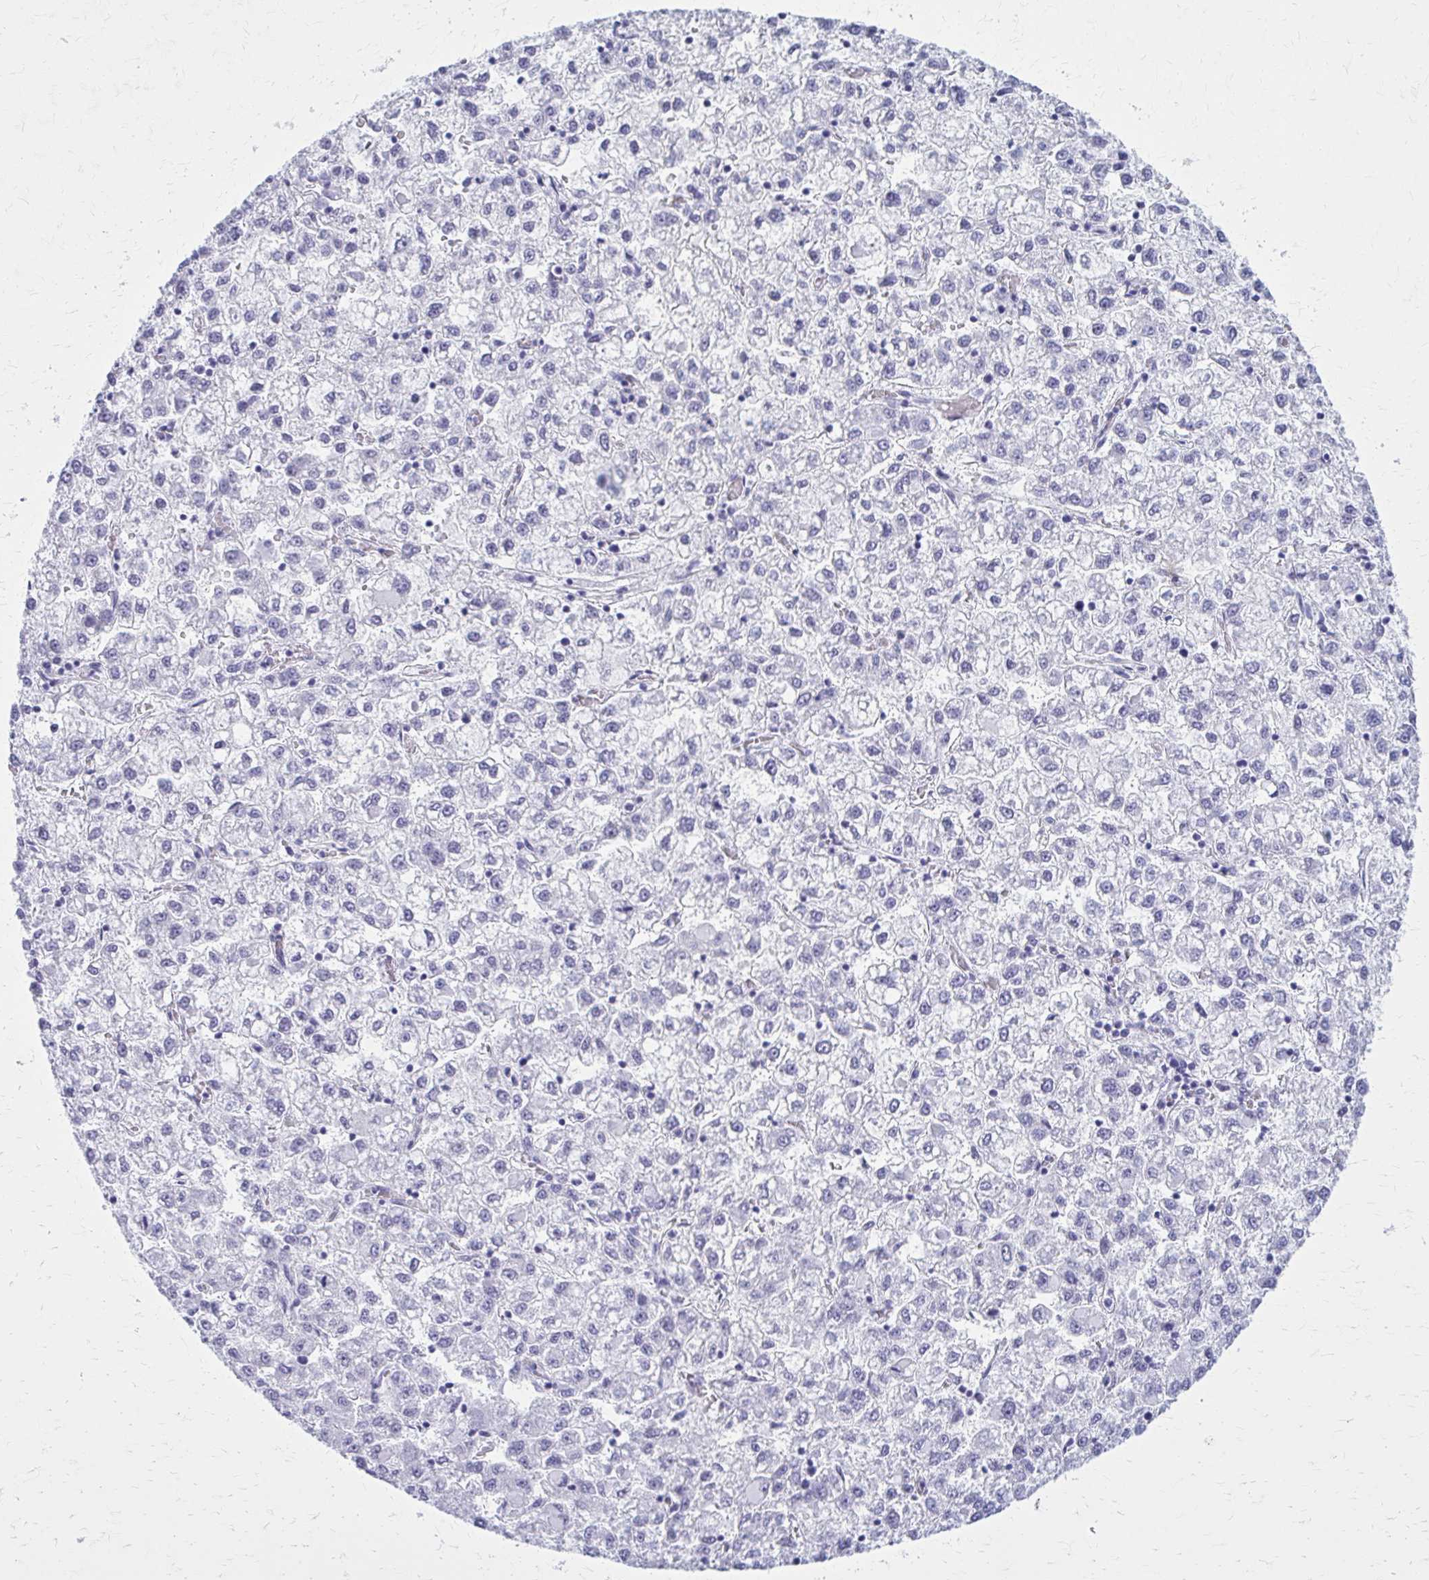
{"staining": {"intensity": "negative", "quantity": "none", "location": "none"}, "tissue": "liver cancer", "cell_type": "Tumor cells", "image_type": "cancer", "snomed": [{"axis": "morphology", "description": "Carcinoma, Hepatocellular, NOS"}, {"axis": "topography", "description": "Liver"}], "caption": "This is an IHC micrograph of hepatocellular carcinoma (liver). There is no staining in tumor cells.", "gene": "GFAP", "patient": {"sex": "male", "age": 40}}